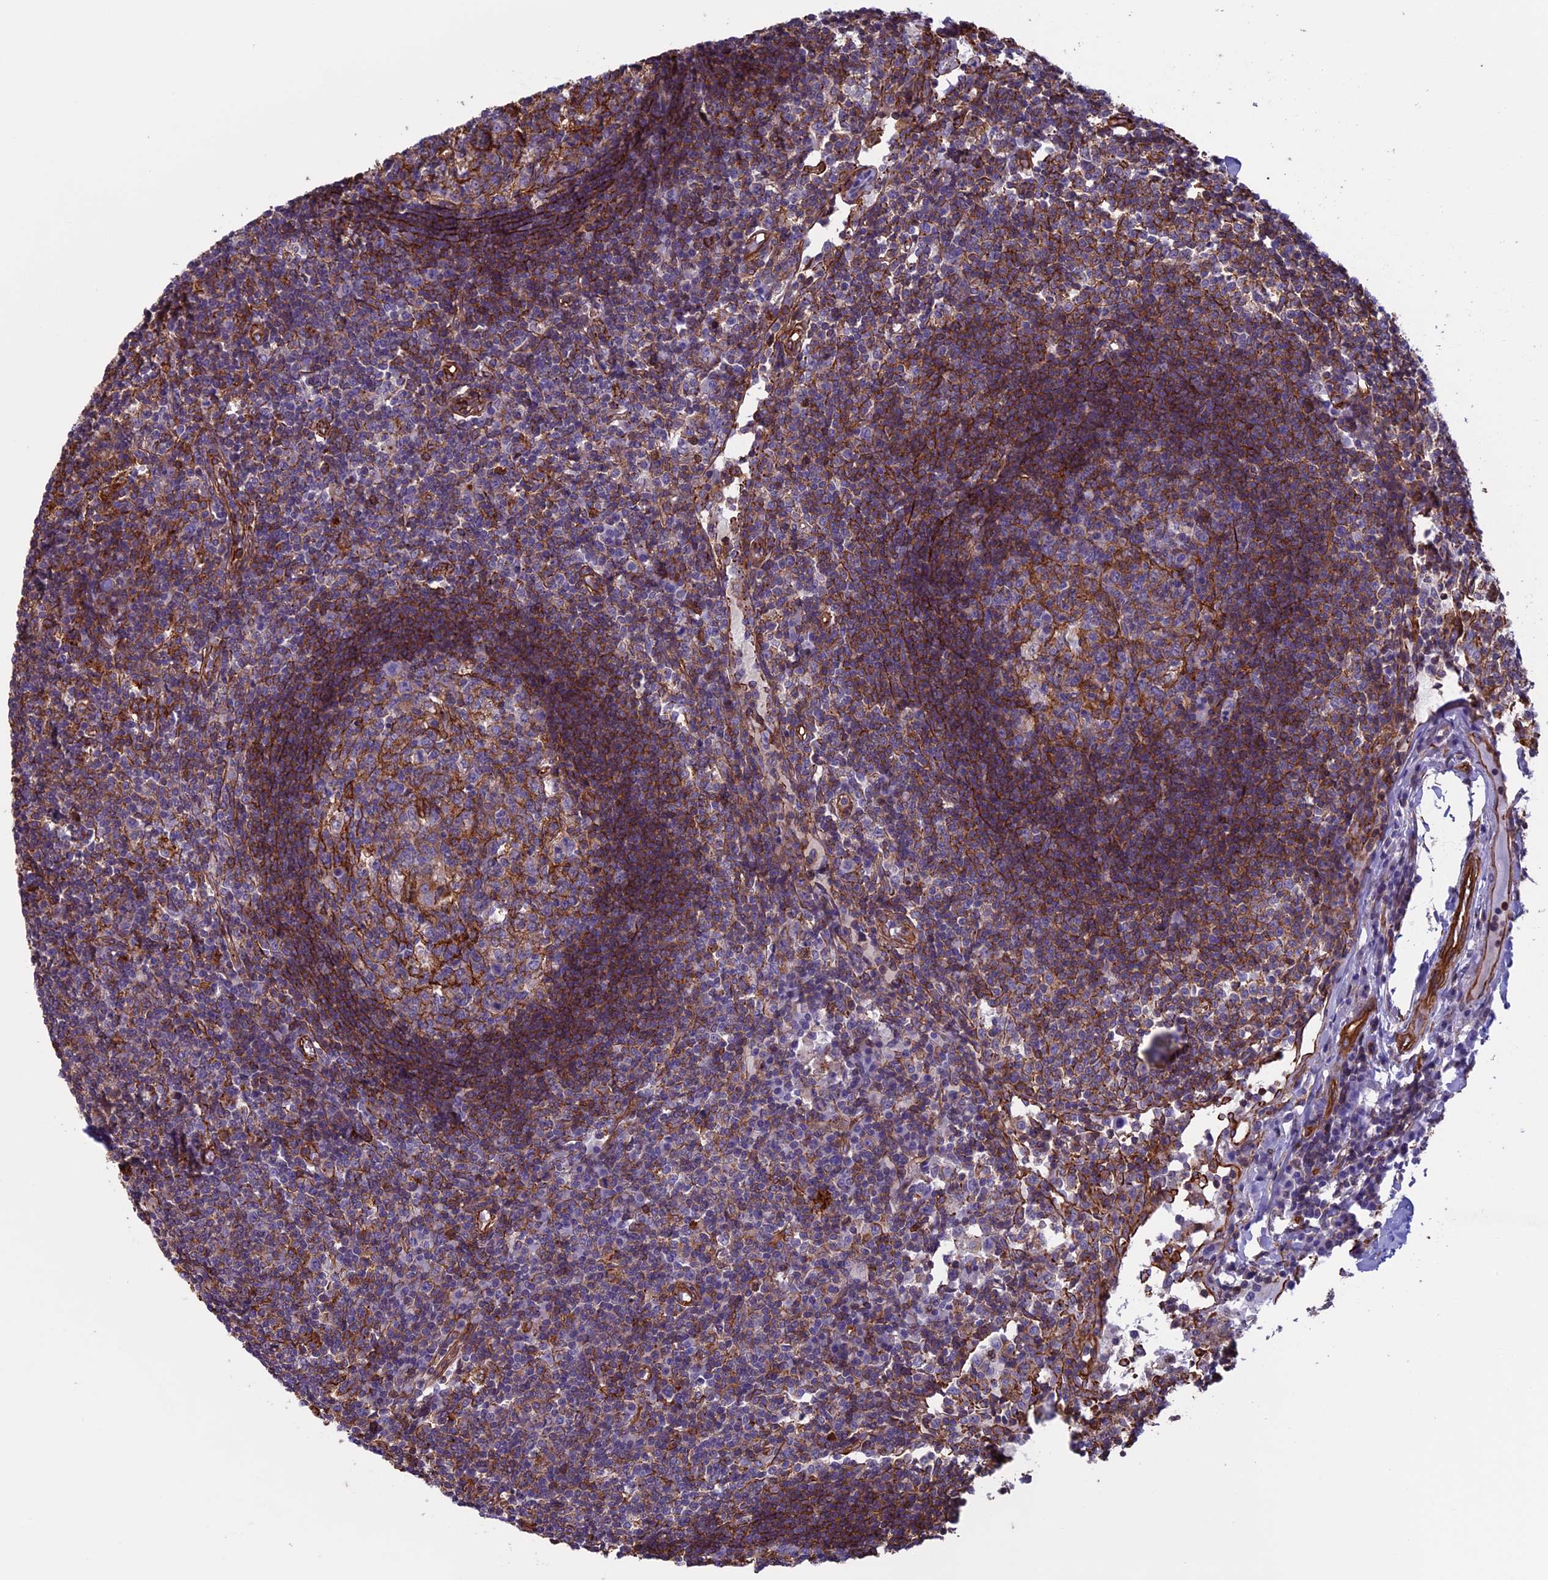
{"staining": {"intensity": "strong", "quantity": "25%-75%", "location": "cytoplasmic/membranous"}, "tissue": "lymph node", "cell_type": "Germinal center cells", "image_type": "normal", "snomed": [{"axis": "morphology", "description": "Normal tissue, NOS"}, {"axis": "topography", "description": "Lymph node"}], "caption": "Lymph node stained with a brown dye reveals strong cytoplasmic/membranous positive expression in about 25%-75% of germinal center cells.", "gene": "ANGPTL2", "patient": {"sex": "female", "age": 55}}